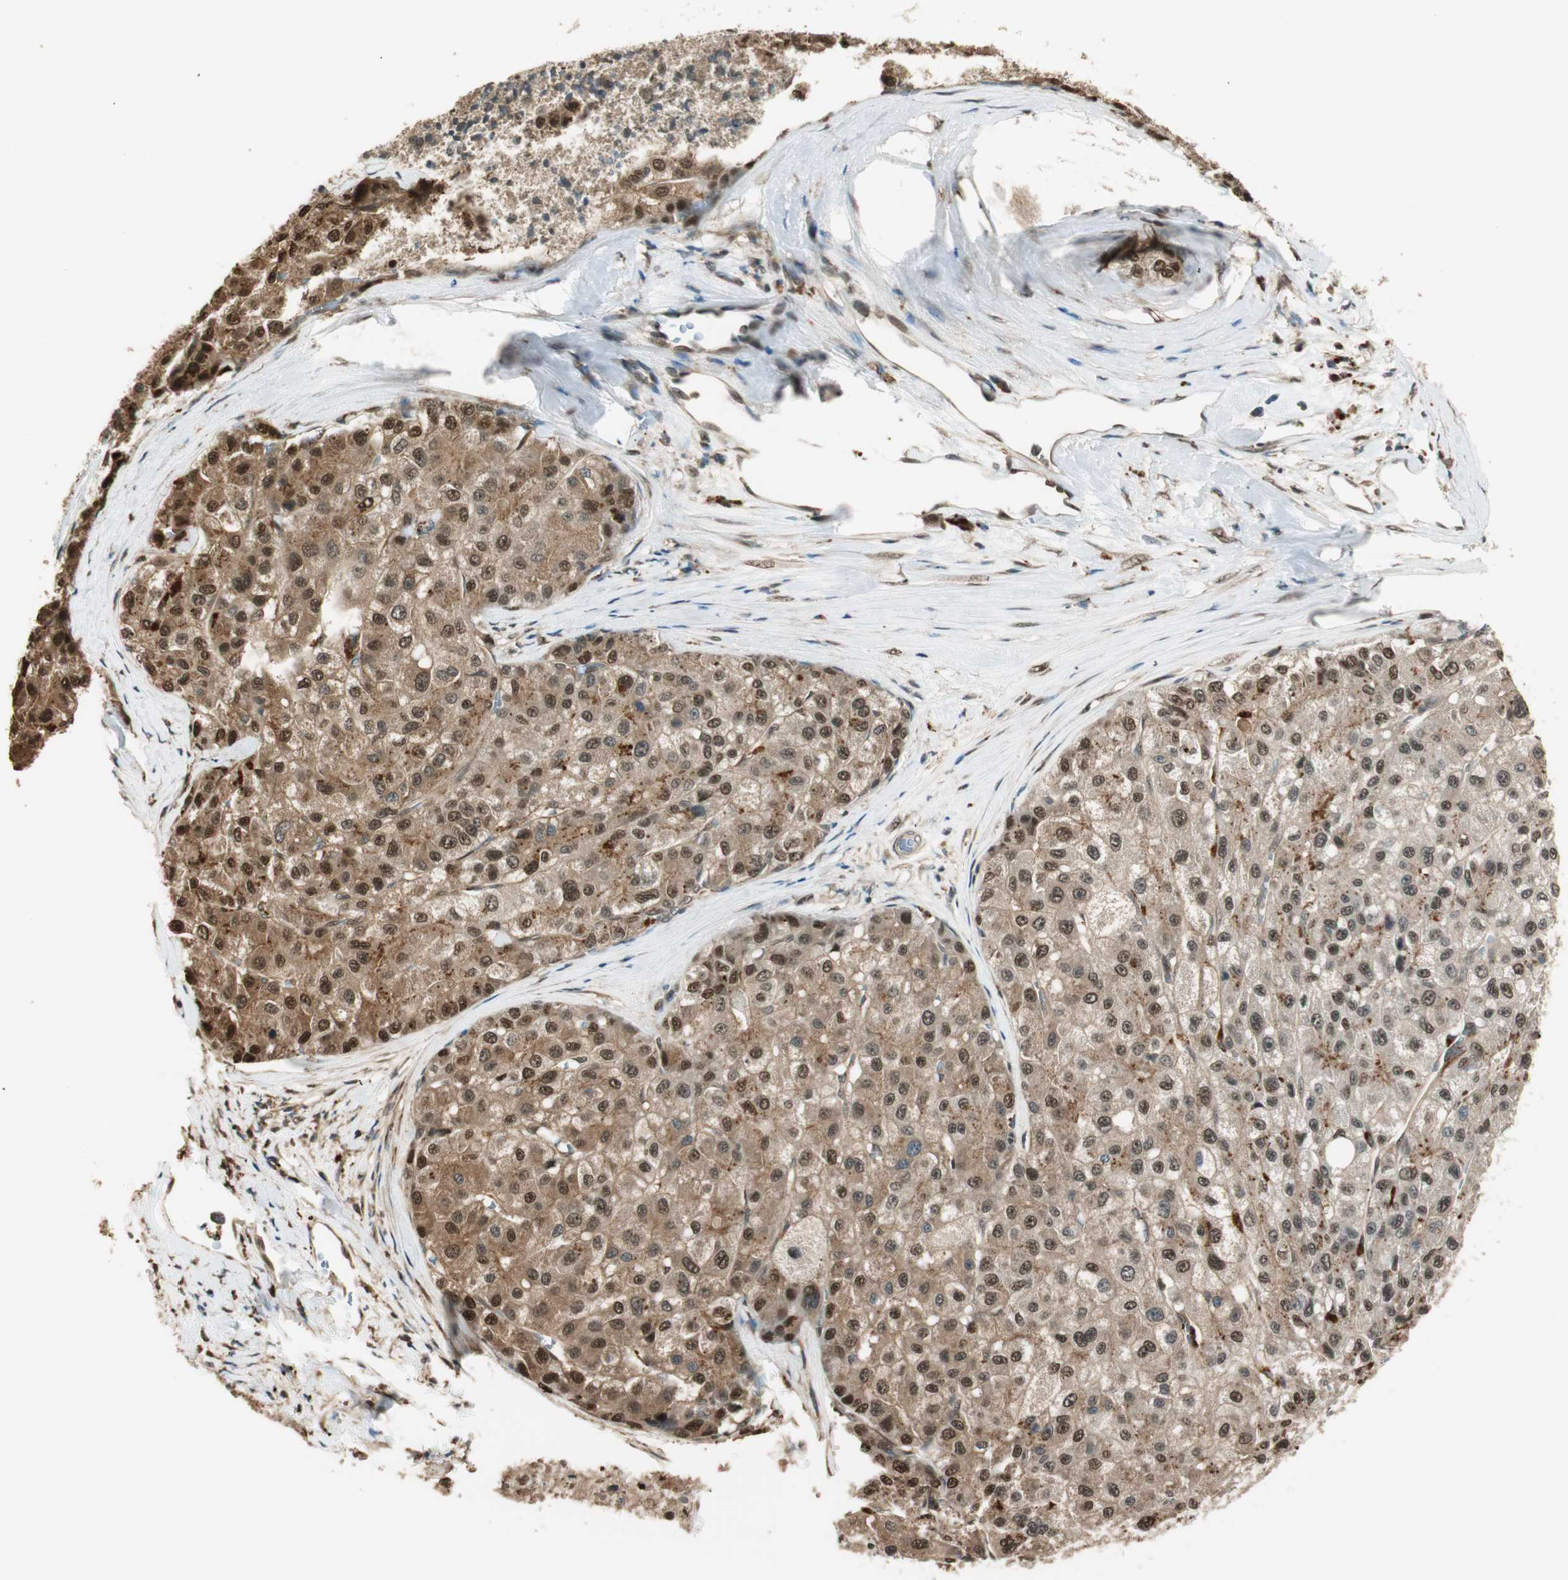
{"staining": {"intensity": "strong", "quantity": ">75%", "location": "cytoplasmic/membranous,nuclear"}, "tissue": "liver cancer", "cell_type": "Tumor cells", "image_type": "cancer", "snomed": [{"axis": "morphology", "description": "Carcinoma, Hepatocellular, NOS"}, {"axis": "topography", "description": "Liver"}], "caption": "Immunohistochemistry micrograph of neoplastic tissue: liver cancer stained using immunohistochemistry demonstrates high levels of strong protein expression localized specifically in the cytoplasmic/membranous and nuclear of tumor cells, appearing as a cytoplasmic/membranous and nuclear brown color.", "gene": "ZNF443", "patient": {"sex": "male", "age": 80}}